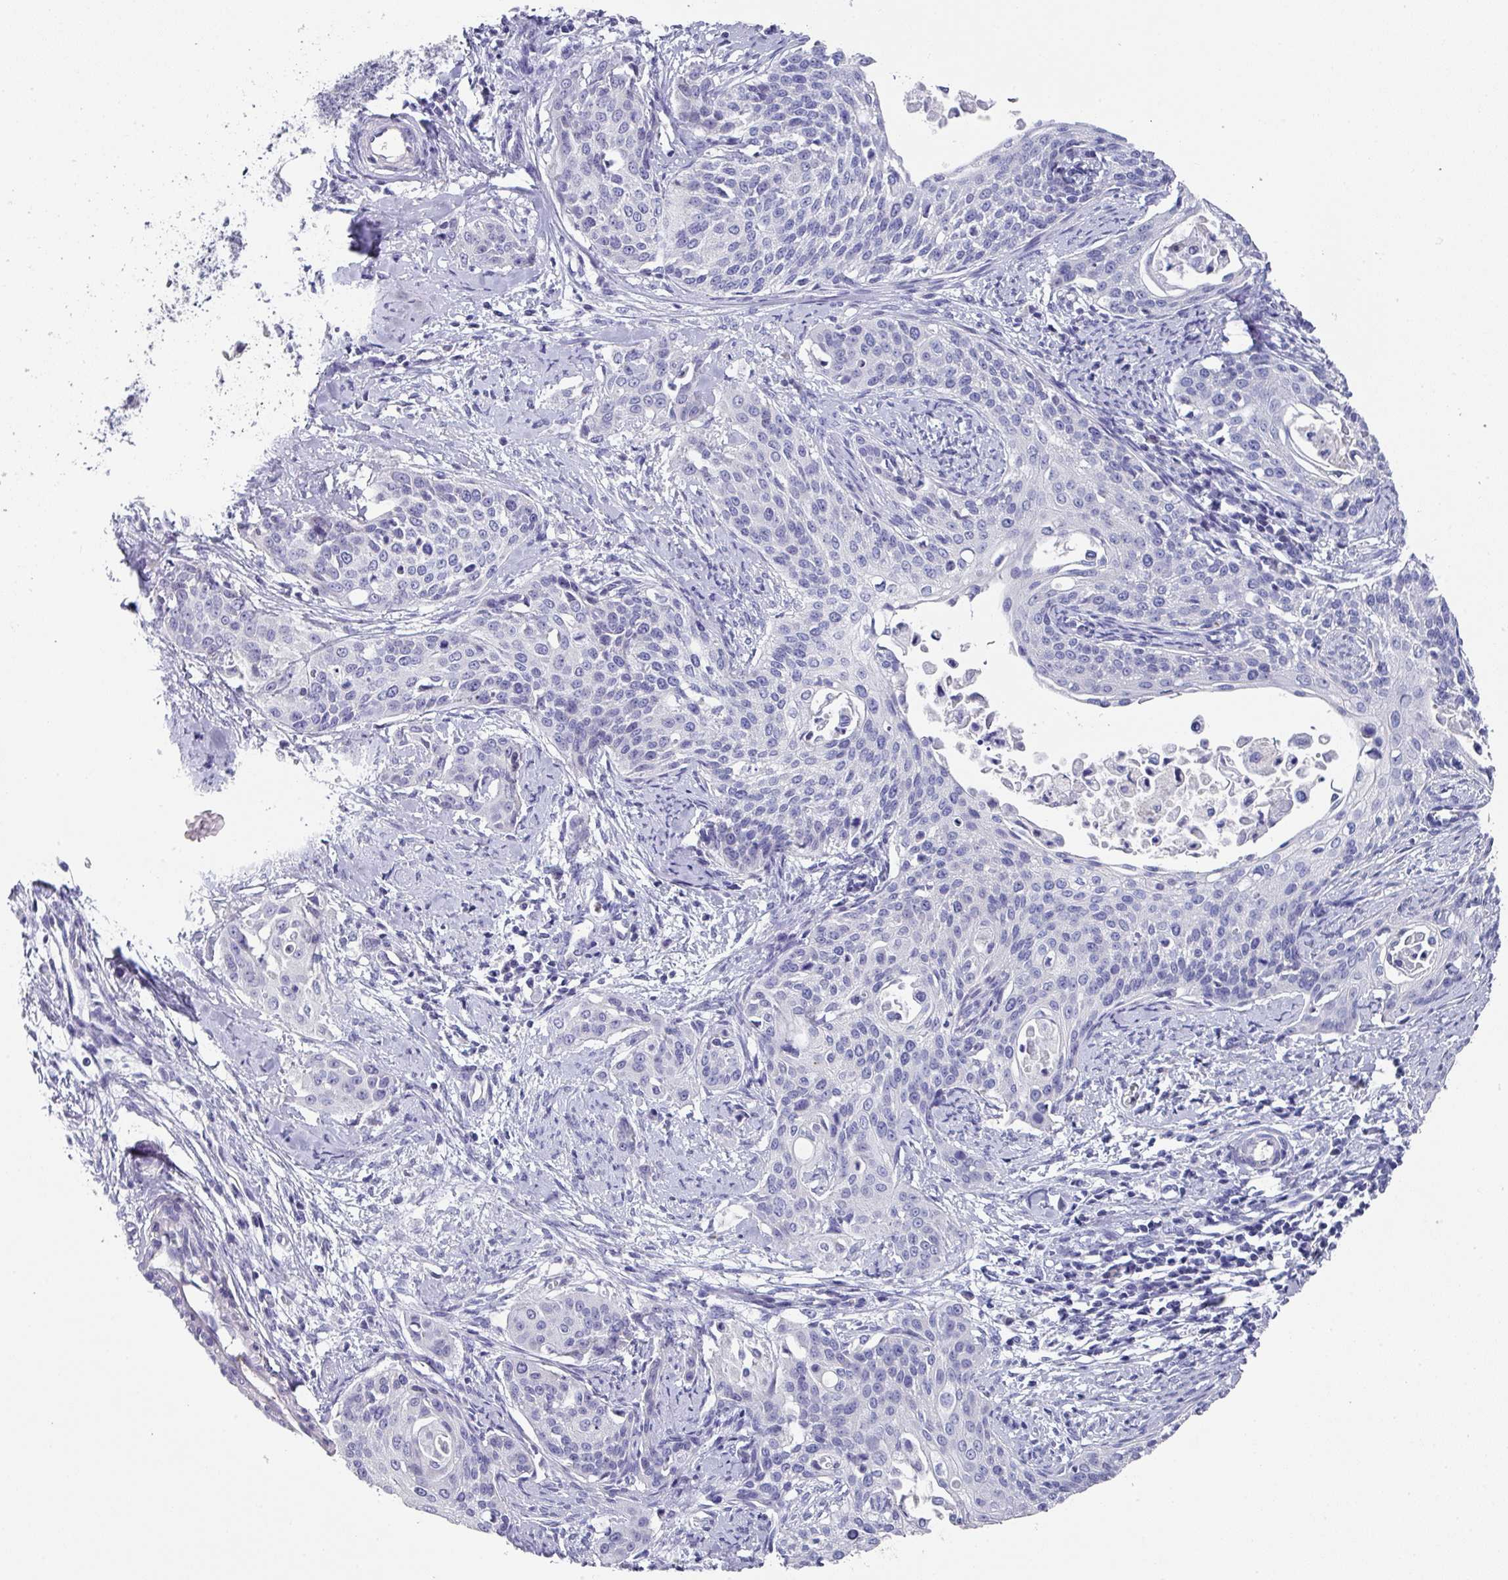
{"staining": {"intensity": "negative", "quantity": "none", "location": "none"}, "tissue": "cervical cancer", "cell_type": "Tumor cells", "image_type": "cancer", "snomed": [{"axis": "morphology", "description": "Squamous cell carcinoma, NOS"}, {"axis": "topography", "description": "Cervix"}], "caption": "A photomicrograph of human cervical cancer is negative for staining in tumor cells. (Stains: DAB (3,3'-diaminobenzidine) immunohistochemistry (IHC) with hematoxylin counter stain, Microscopy: brightfield microscopy at high magnification).", "gene": "DEFB115", "patient": {"sex": "female", "age": 44}}